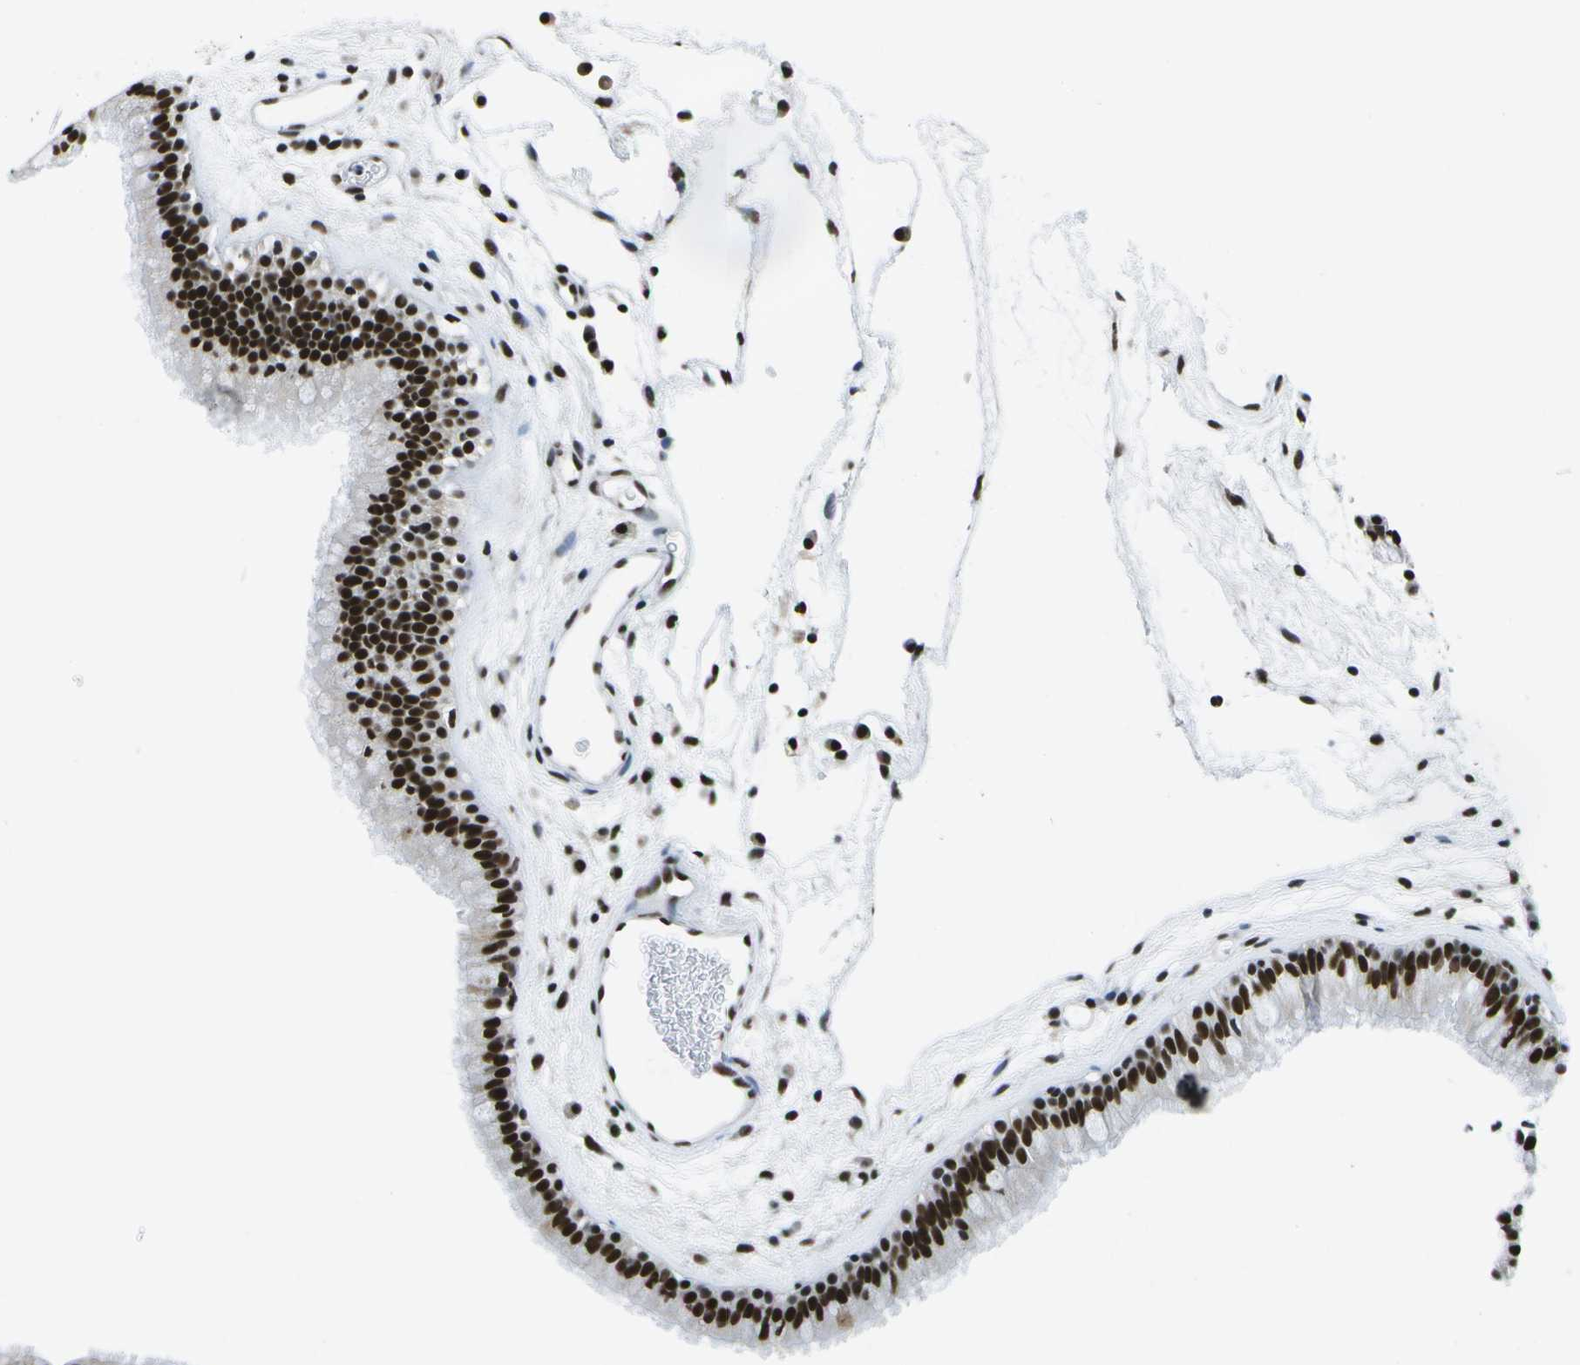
{"staining": {"intensity": "strong", "quantity": ">75%", "location": "nuclear"}, "tissue": "nasopharynx", "cell_type": "Respiratory epithelial cells", "image_type": "normal", "snomed": [{"axis": "morphology", "description": "Normal tissue, NOS"}, {"axis": "morphology", "description": "Inflammation, NOS"}, {"axis": "topography", "description": "Nasopharynx"}], "caption": "DAB immunohistochemical staining of unremarkable human nasopharynx reveals strong nuclear protein expression in about >75% of respiratory epithelial cells.", "gene": "NSRP1", "patient": {"sex": "male", "age": 48}}